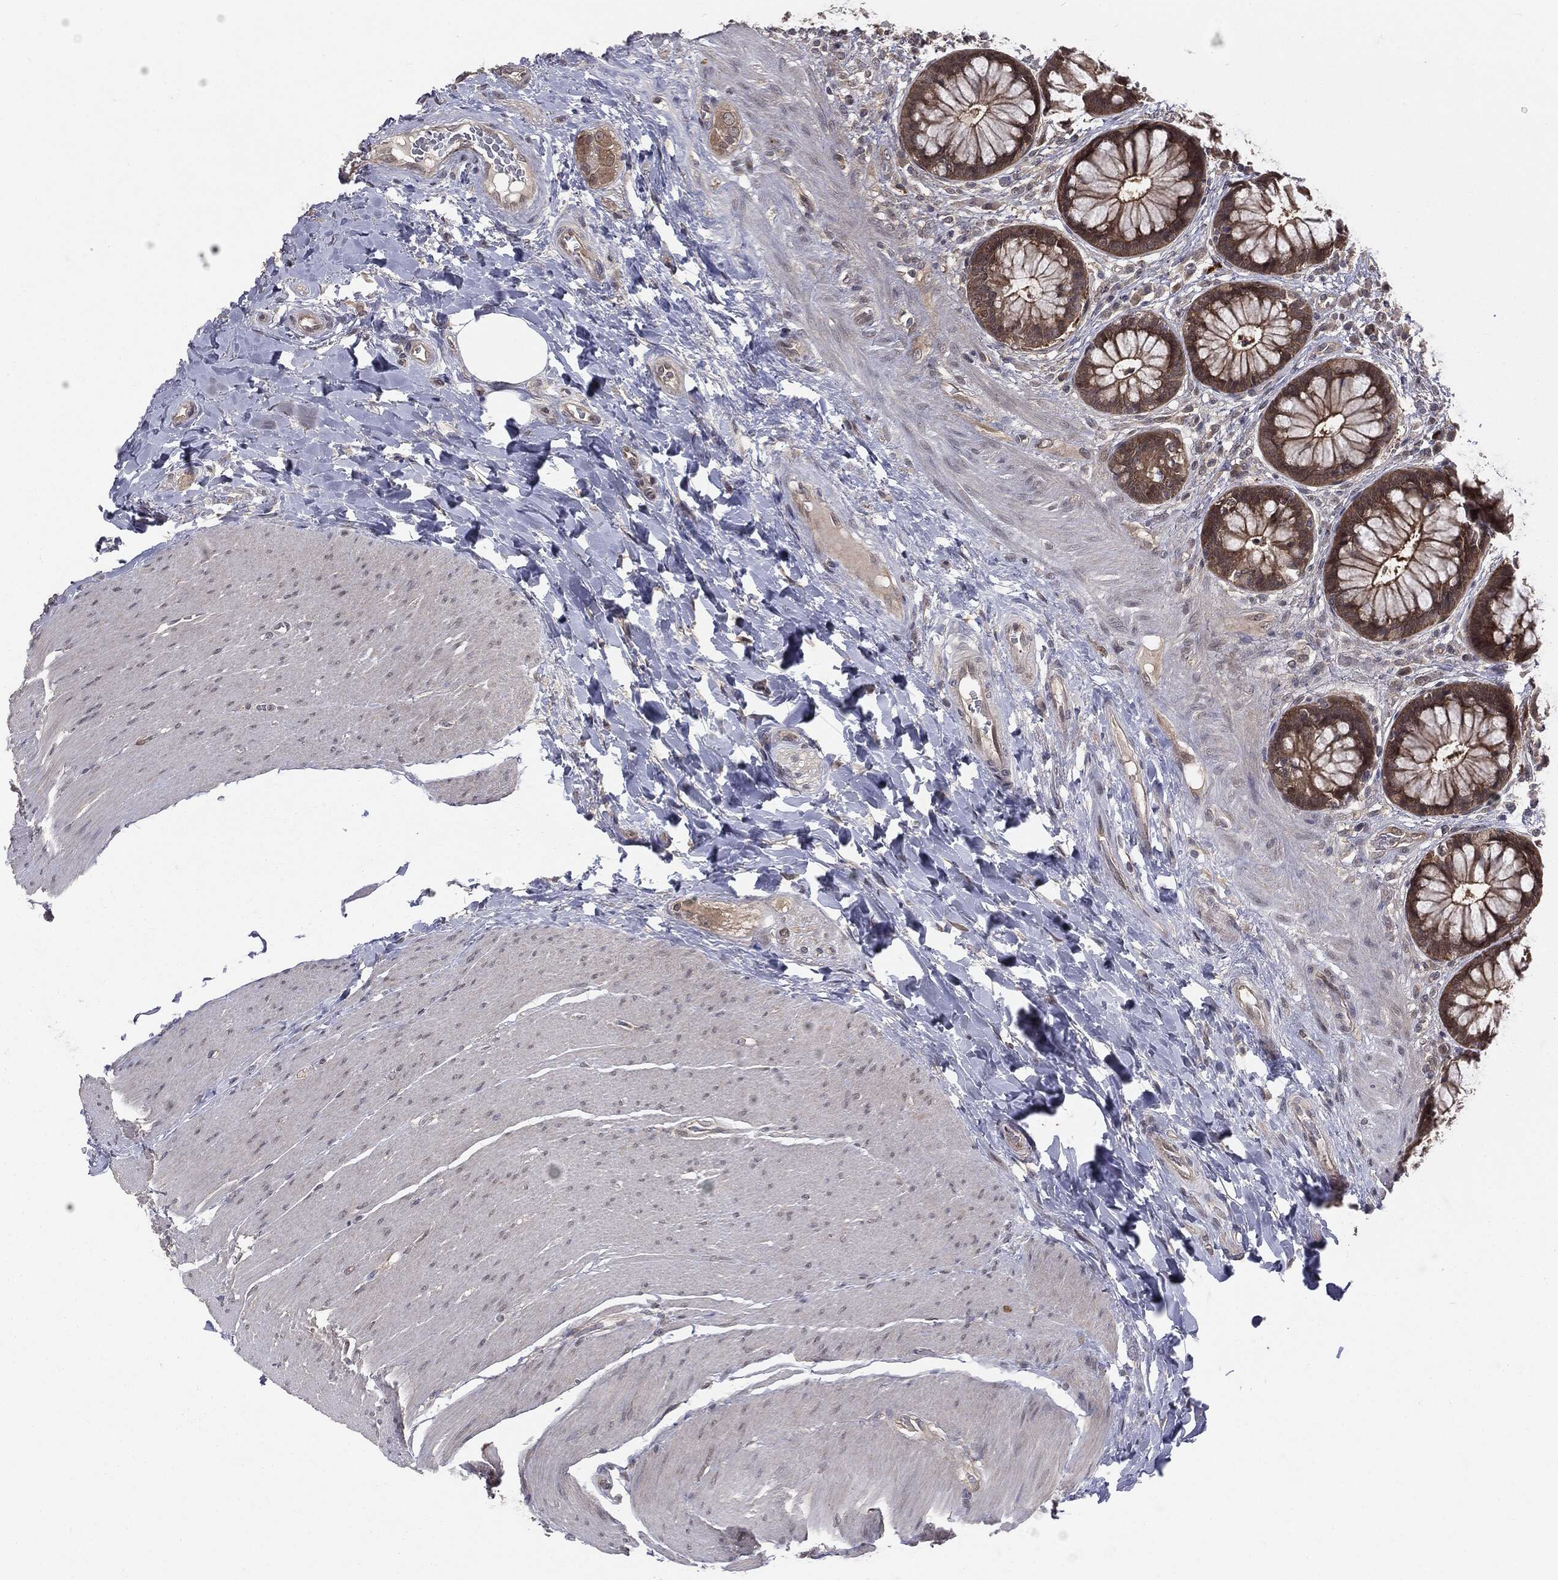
{"staining": {"intensity": "moderate", "quantity": ">75%", "location": "cytoplasmic/membranous"}, "tissue": "rectum", "cell_type": "Glandular cells", "image_type": "normal", "snomed": [{"axis": "morphology", "description": "Normal tissue, NOS"}, {"axis": "topography", "description": "Rectum"}], "caption": "Protein positivity by IHC shows moderate cytoplasmic/membranous expression in approximately >75% of glandular cells in unremarkable rectum.", "gene": "KRT7", "patient": {"sex": "female", "age": 58}}